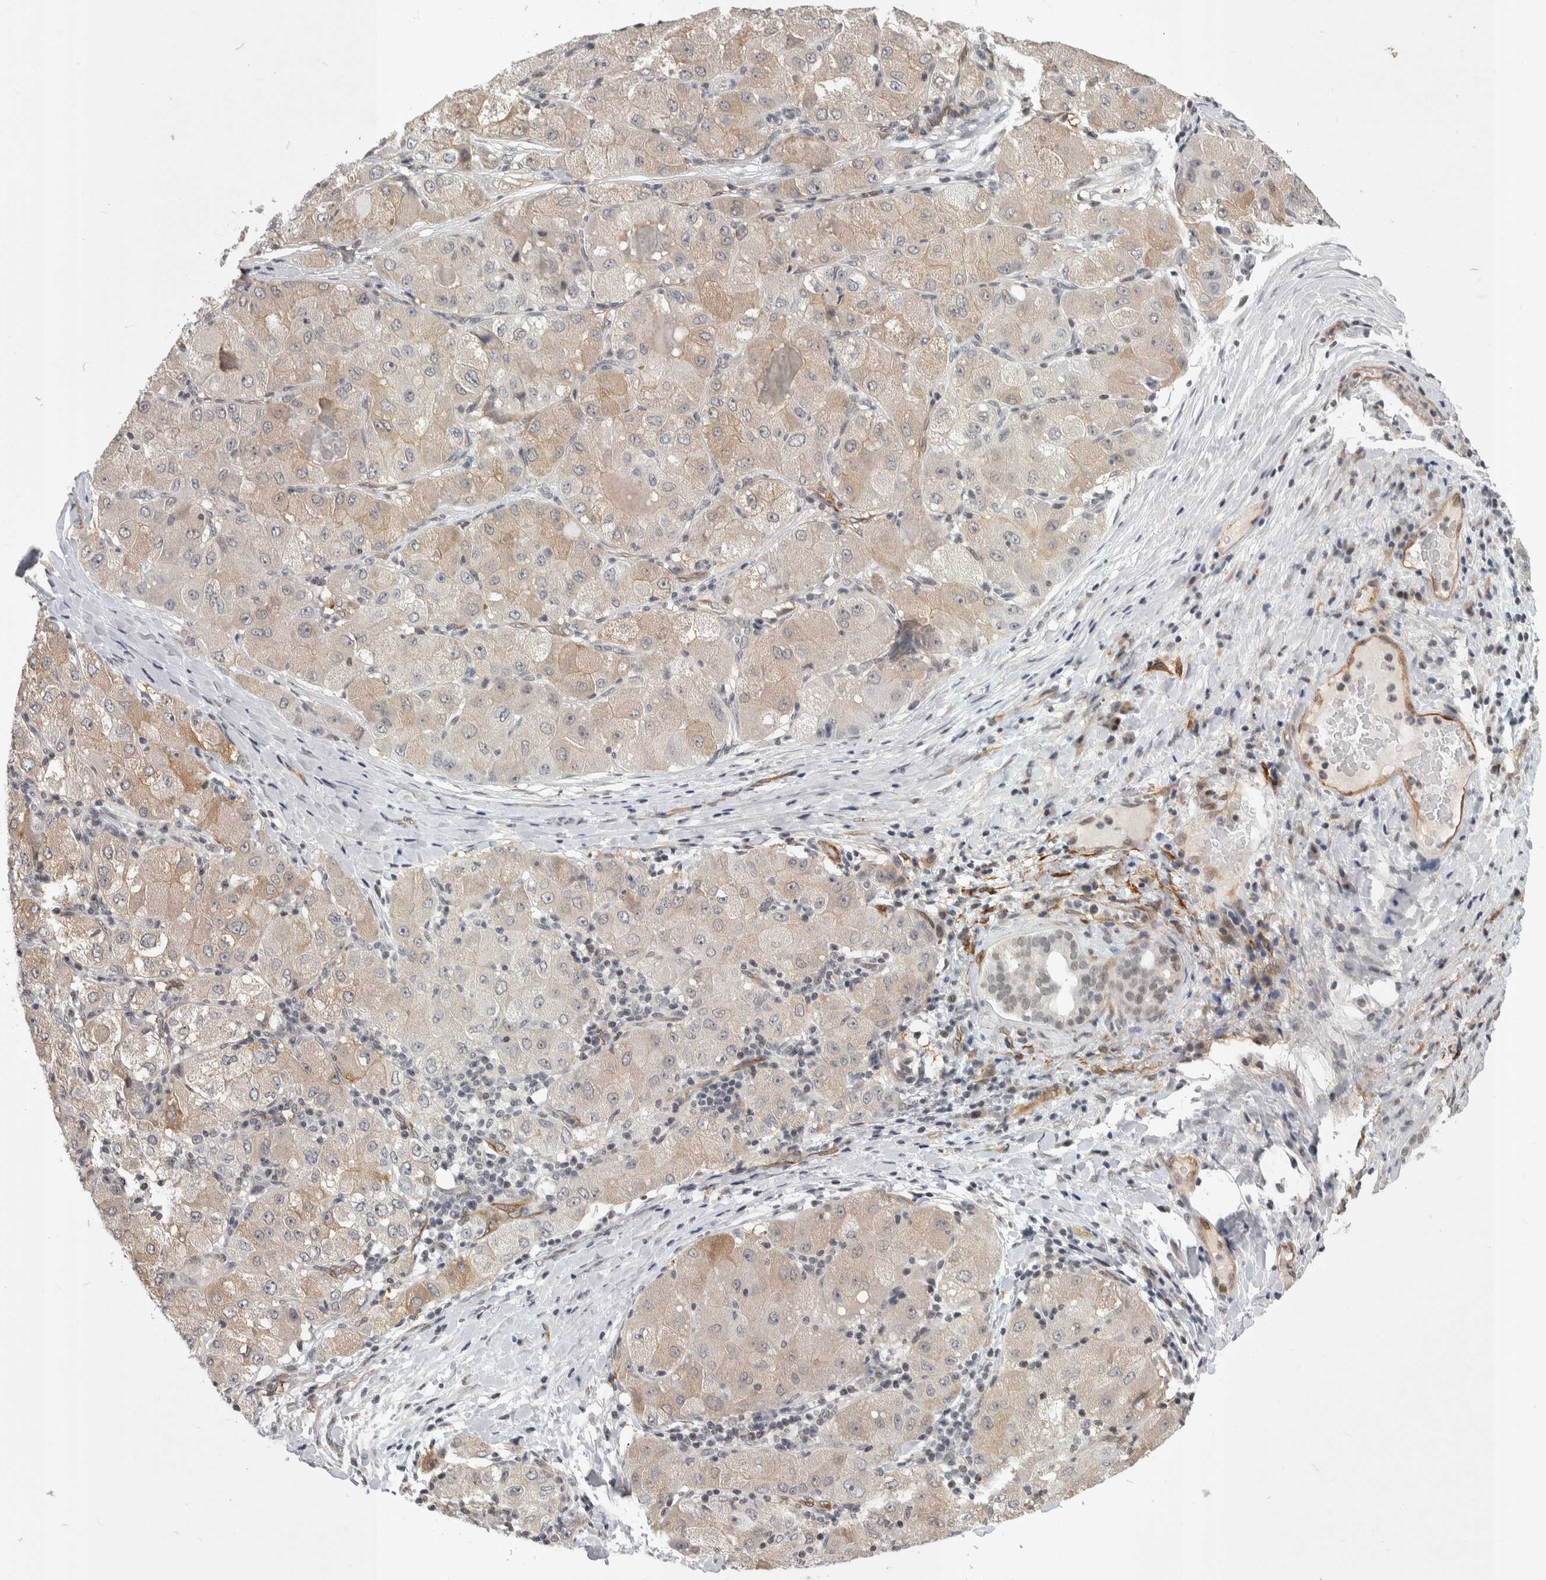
{"staining": {"intensity": "weak", "quantity": "<25%", "location": "cytoplasmic/membranous"}, "tissue": "liver cancer", "cell_type": "Tumor cells", "image_type": "cancer", "snomed": [{"axis": "morphology", "description": "Carcinoma, Hepatocellular, NOS"}, {"axis": "topography", "description": "Liver"}], "caption": "High magnification brightfield microscopy of liver cancer (hepatocellular carcinoma) stained with DAB (brown) and counterstained with hematoxylin (blue): tumor cells show no significant positivity.", "gene": "ZSCAN21", "patient": {"sex": "male", "age": 80}}